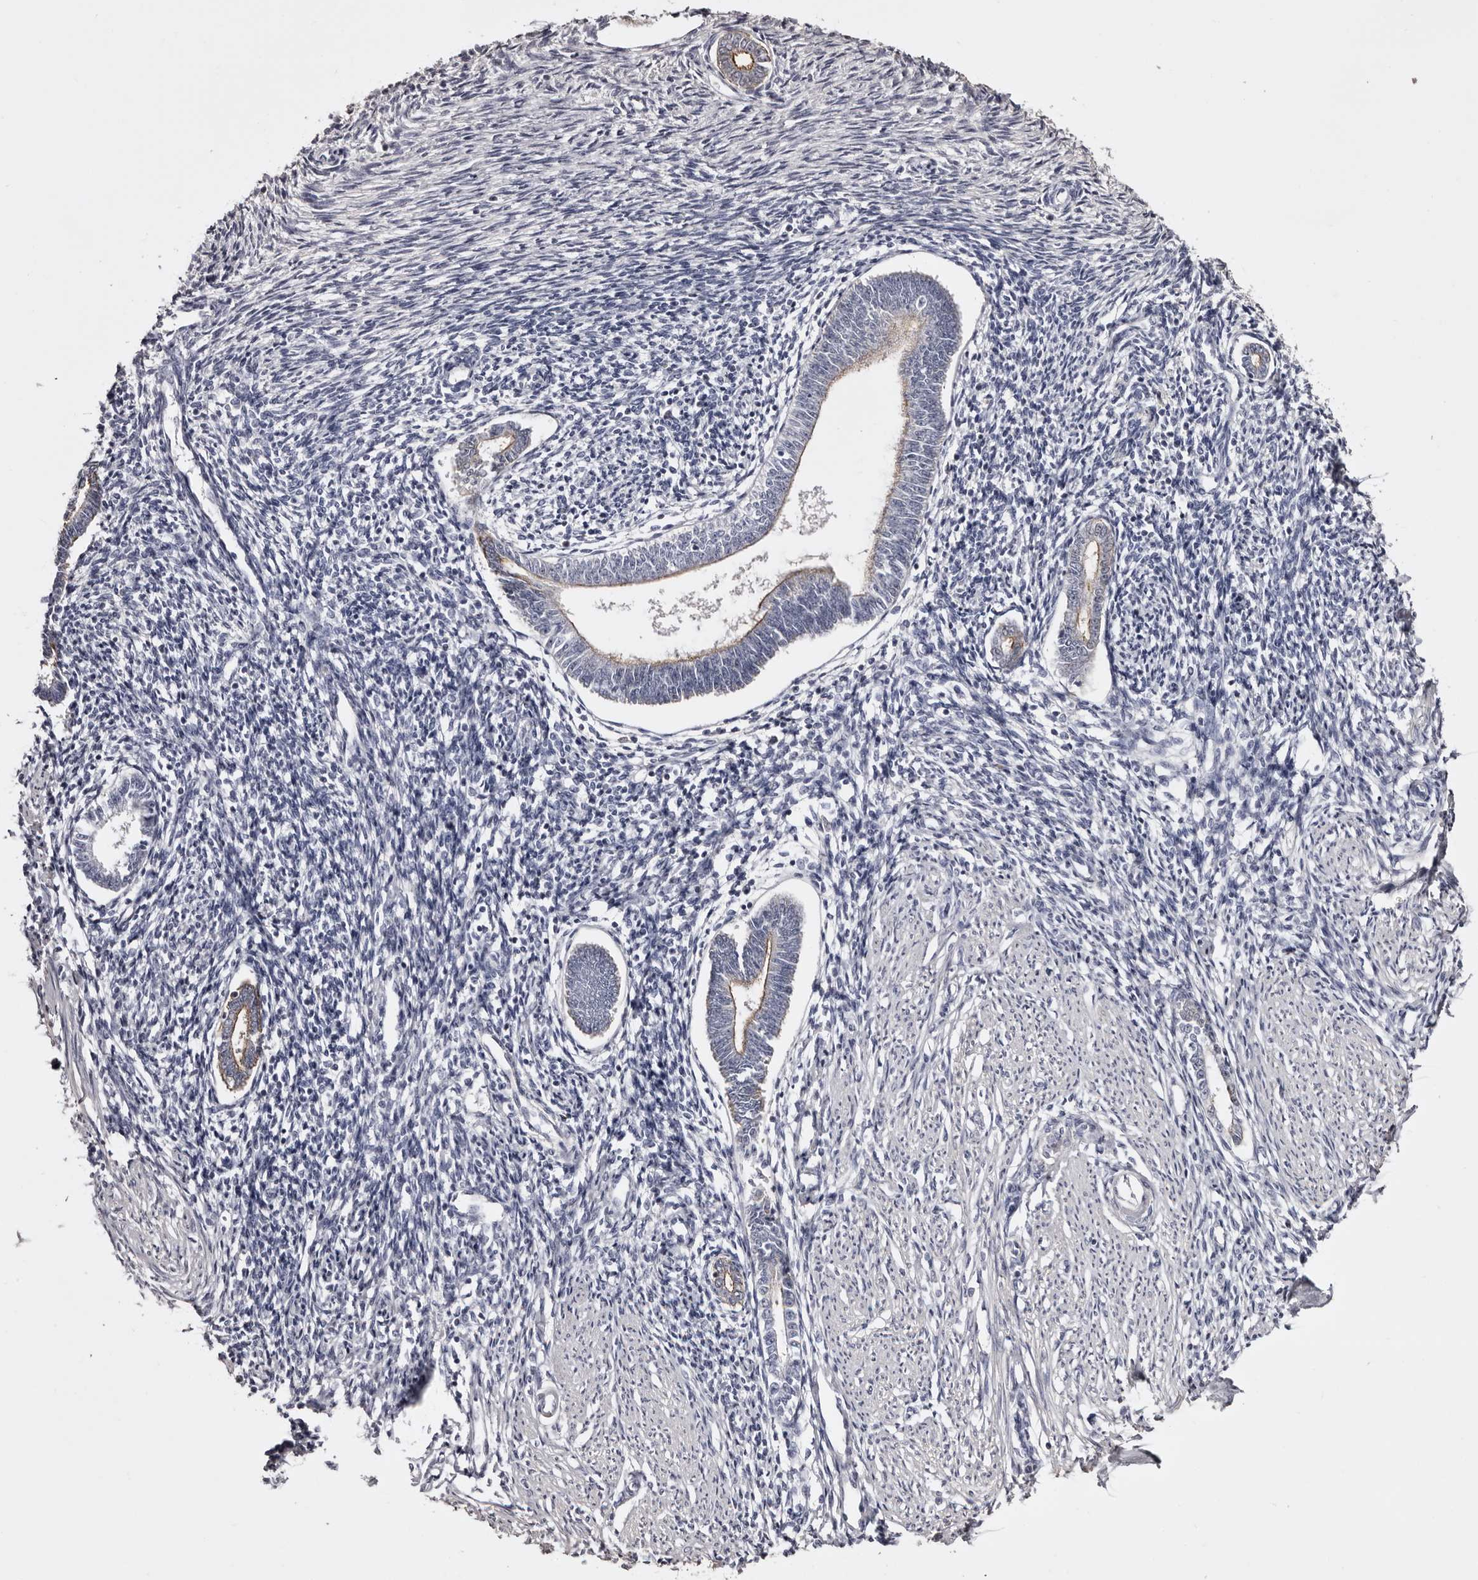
{"staining": {"intensity": "negative", "quantity": "none", "location": "none"}, "tissue": "endometrium", "cell_type": "Cells in endometrial stroma", "image_type": "normal", "snomed": [{"axis": "morphology", "description": "Normal tissue, NOS"}, {"axis": "topography", "description": "Endometrium"}], "caption": "Immunohistochemistry (IHC) histopathology image of benign human endometrium stained for a protein (brown), which exhibits no expression in cells in endometrial stroma.", "gene": "LAD1", "patient": {"sex": "female", "age": 56}}